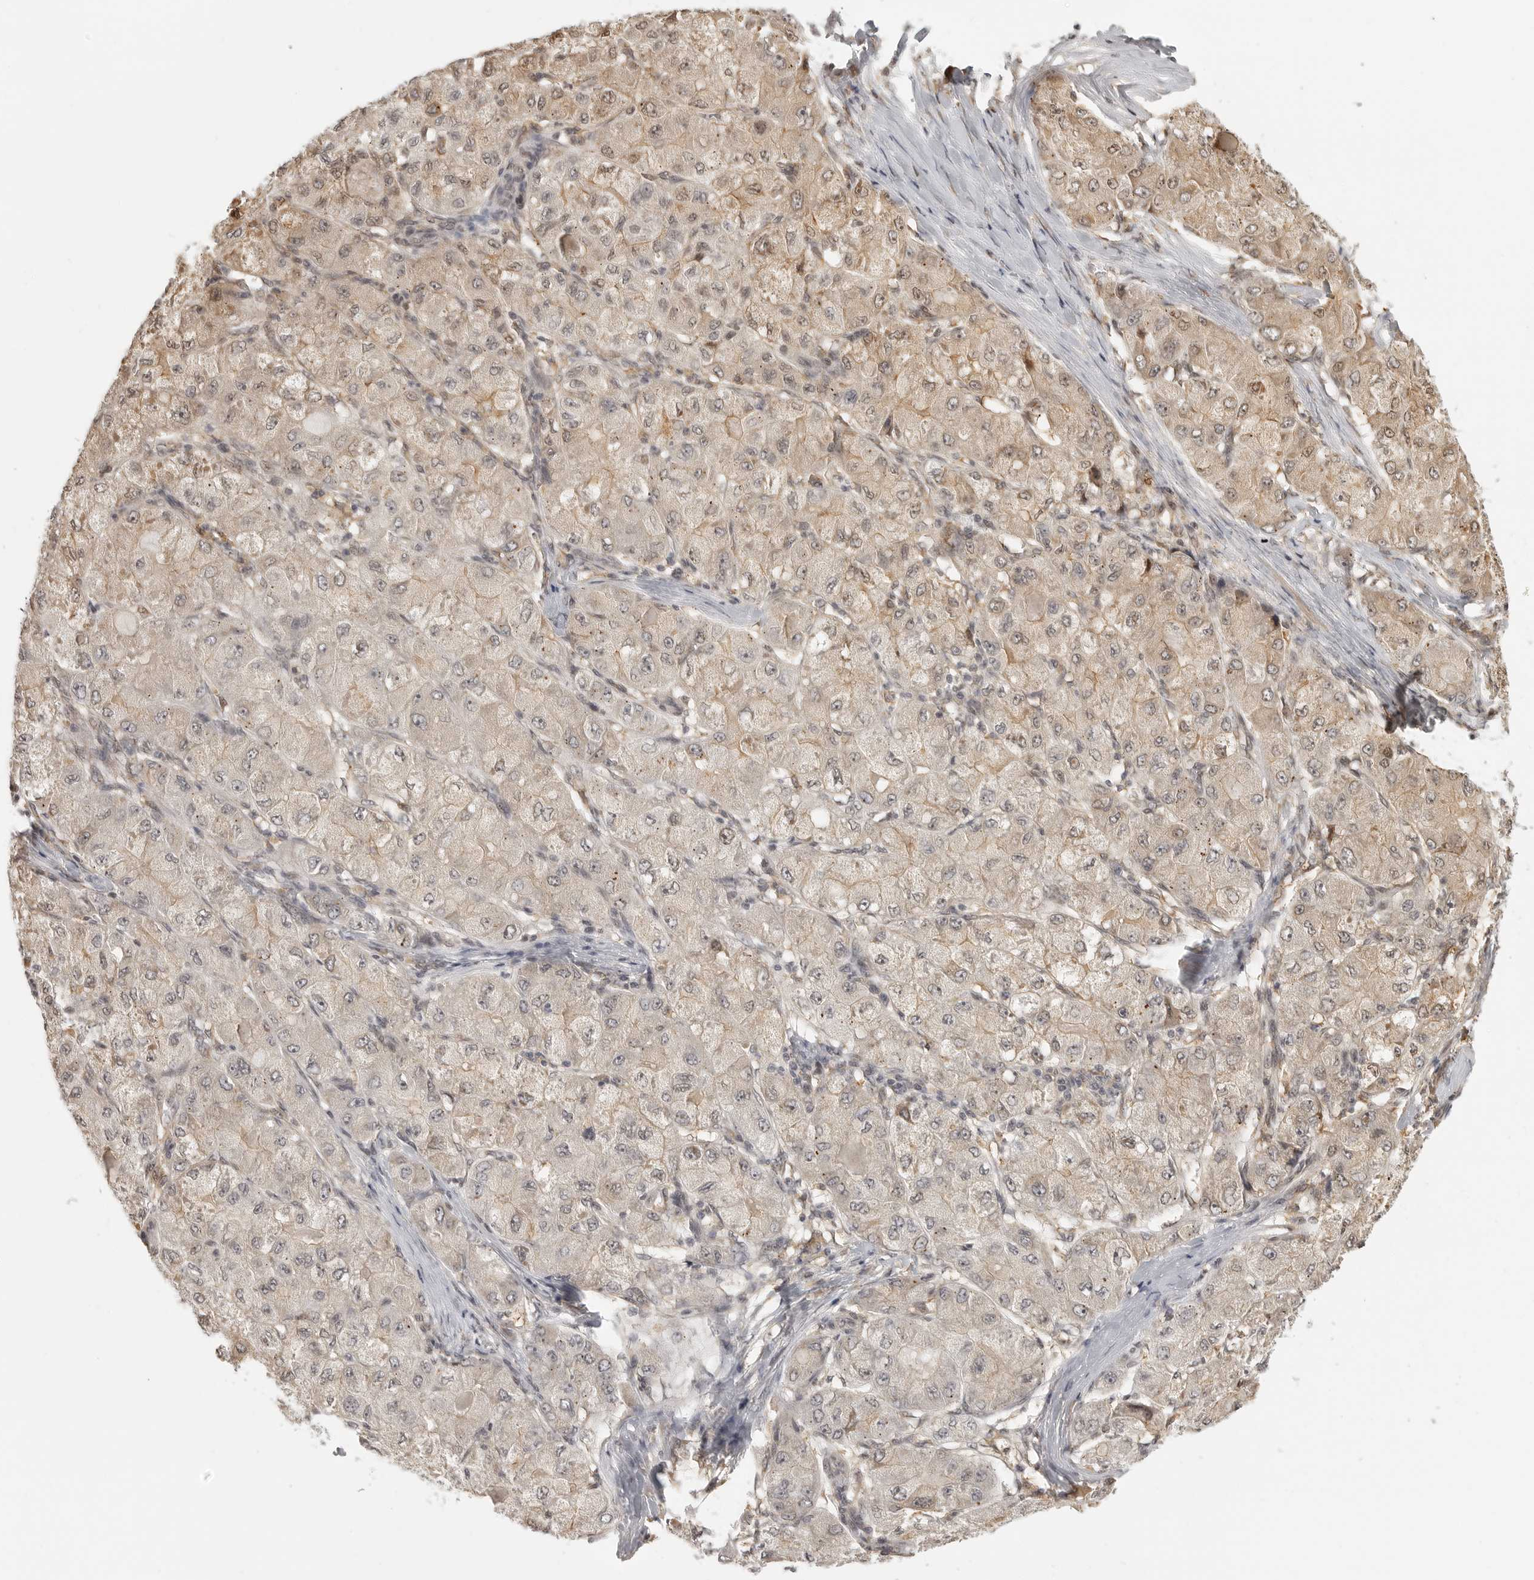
{"staining": {"intensity": "weak", "quantity": "25%-75%", "location": "cytoplasmic/membranous"}, "tissue": "liver cancer", "cell_type": "Tumor cells", "image_type": "cancer", "snomed": [{"axis": "morphology", "description": "Carcinoma, Hepatocellular, NOS"}, {"axis": "topography", "description": "Liver"}], "caption": "Protein expression analysis of hepatocellular carcinoma (liver) reveals weak cytoplasmic/membranous expression in about 25%-75% of tumor cells.", "gene": "ISG20L2", "patient": {"sex": "male", "age": 80}}